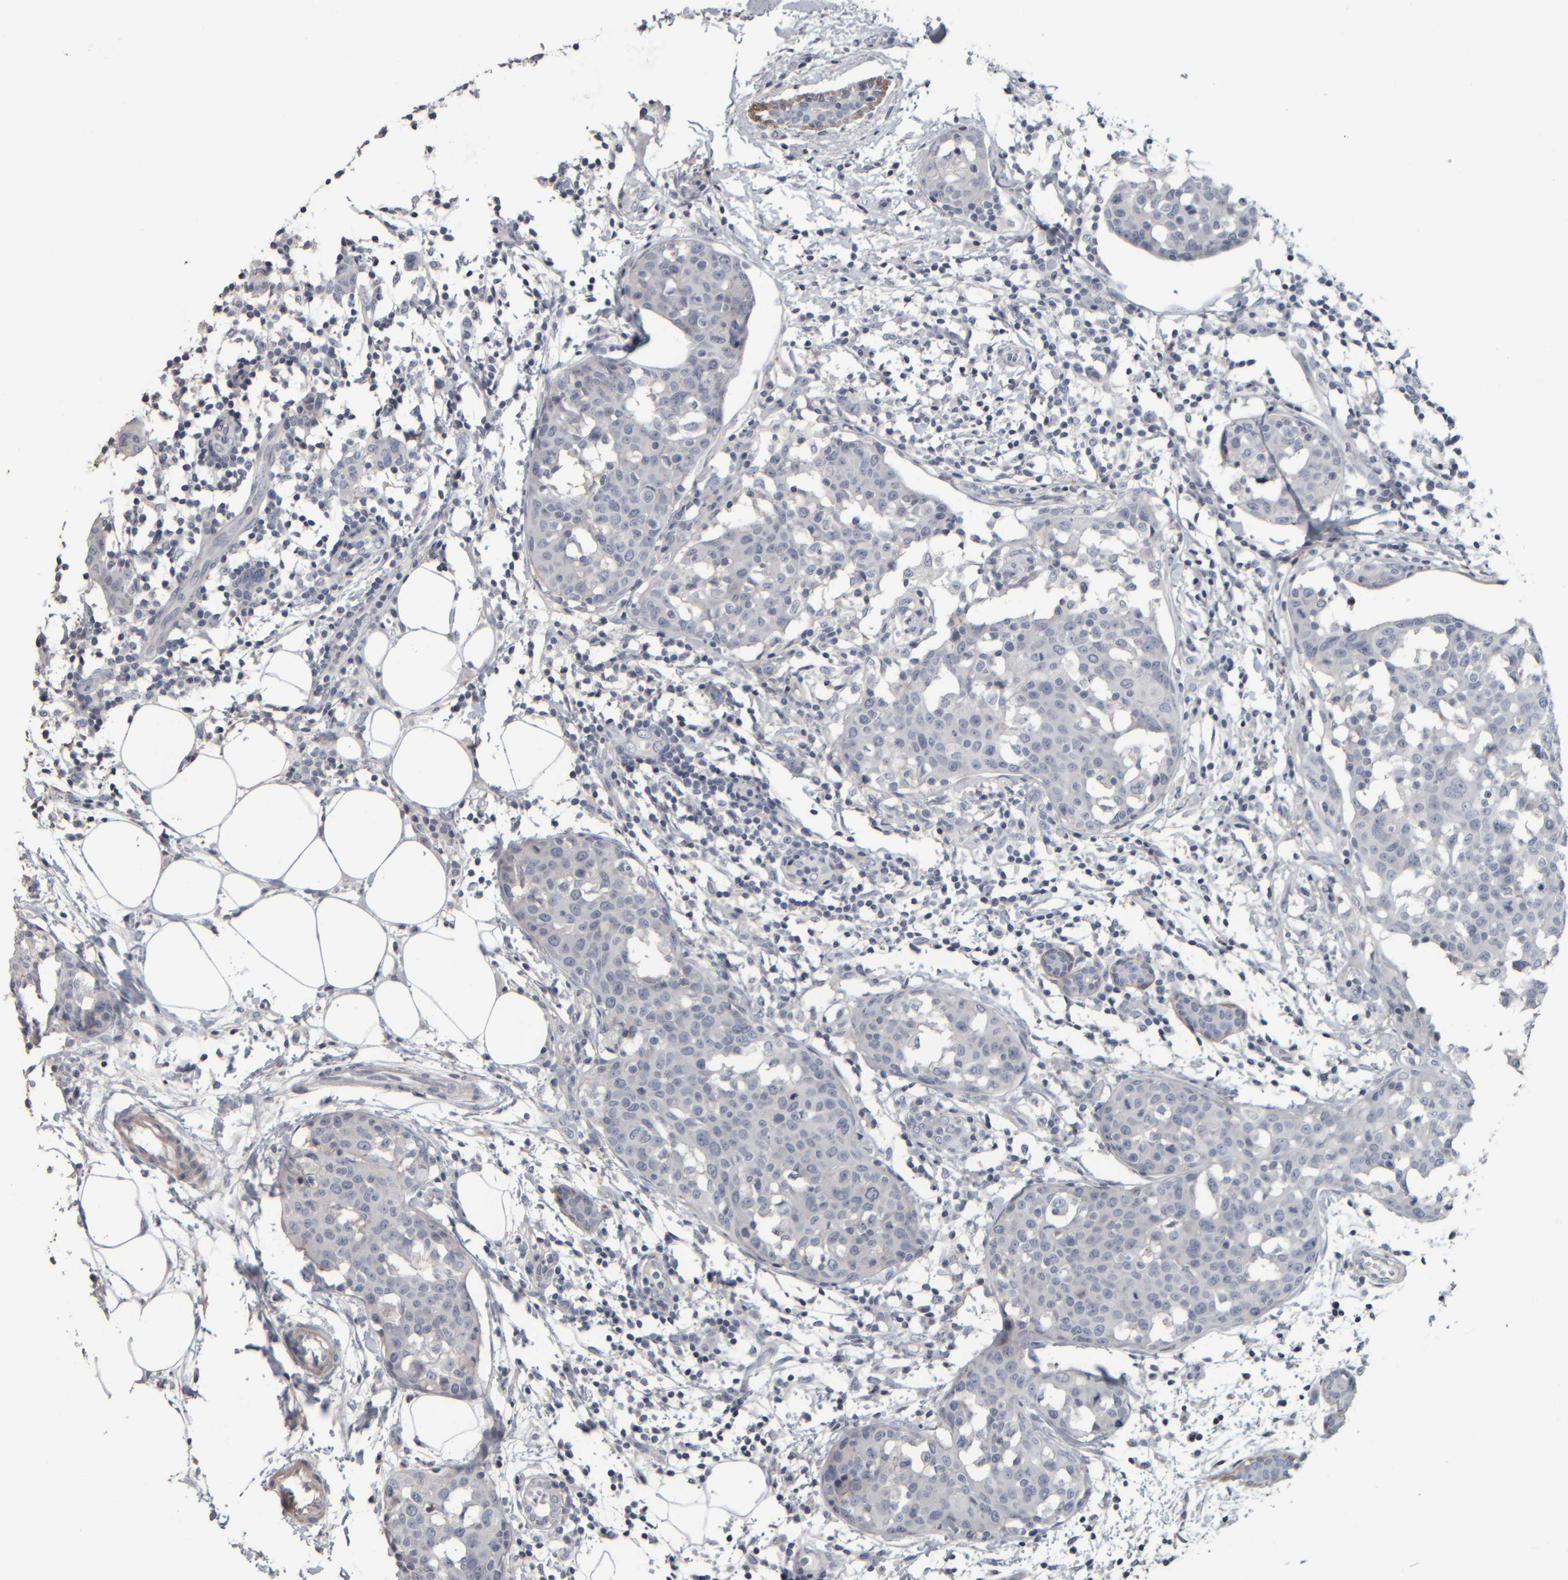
{"staining": {"intensity": "negative", "quantity": "none", "location": "none"}, "tissue": "breast cancer", "cell_type": "Tumor cells", "image_type": "cancer", "snomed": [{"axis": "morphology", "description": "Normal tissue, NOS"}, {"axis": "morphology", "description": "Duct carcinoma"}, {"axis": "topography", "description": "Breast"}], "caption": "Immunohistochemical staining of breast cancer exhibits no significant positivity in tumor cells. The staining was performed using DAB to visualize the protein expression in brown, while the nuclei were stained in blue with hematoxylin (Magnification: 20x).", "gene": "CAVIN4", "patient": {"sex": "female", "age": 37}}